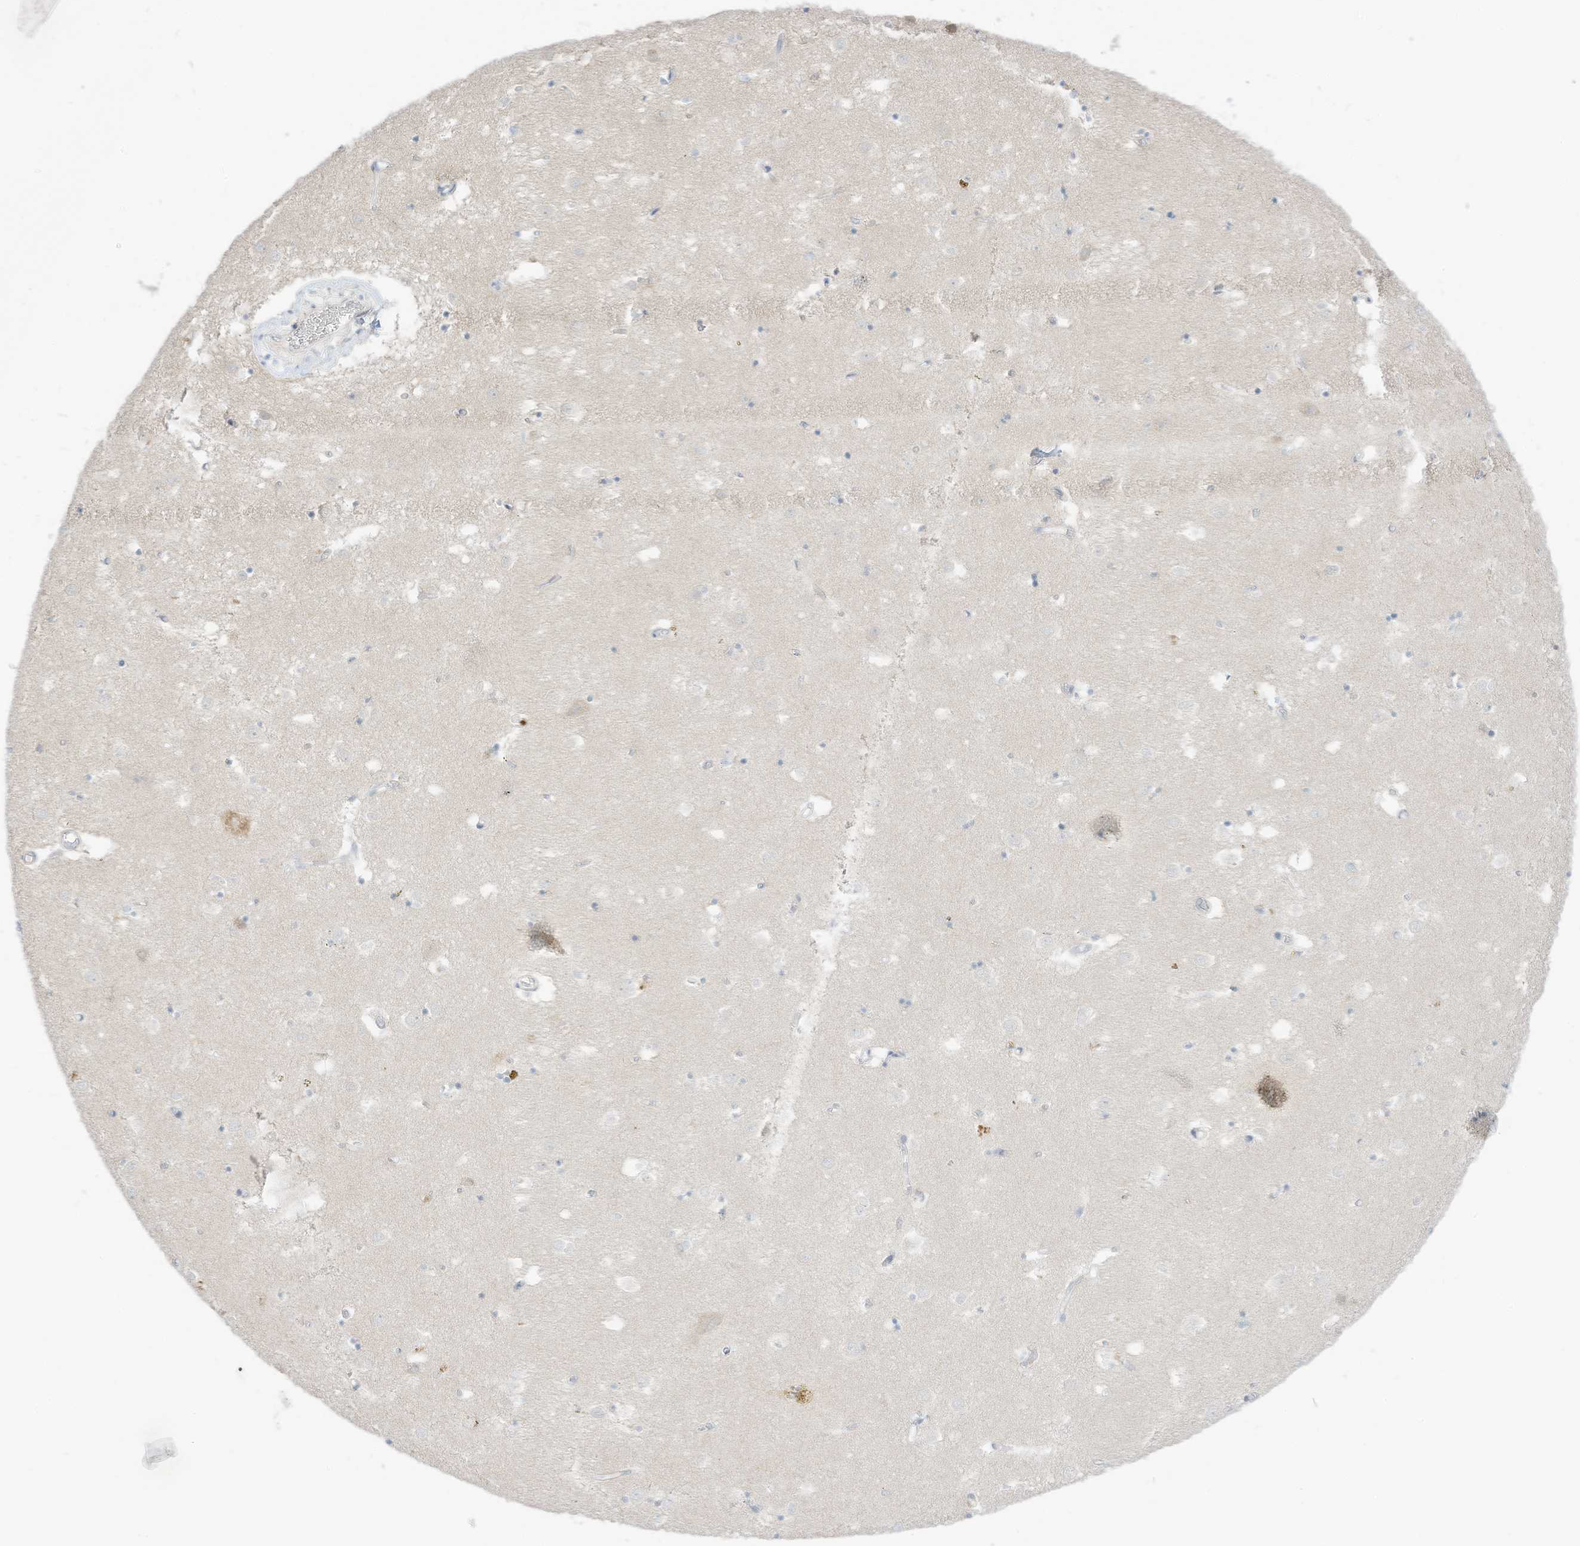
{"staining": {"intensity": "negative", "quantity": "none", "location": "none"}, "tissue": "caudate", "cell_type": "Glial cells", "image_type": "normal", "snomed": [{"axis": "morphology", "description": "Normal tissue, NOS"}, {"axis": "topography", "description": "Lateral ventricle wall"}], "caption": "A photomicrograph of caudate stained for a protein demonstrates no brown staining in glial cells.", "gene": "ASPRV1", "patient": {"sex": "male", "age": 70}}